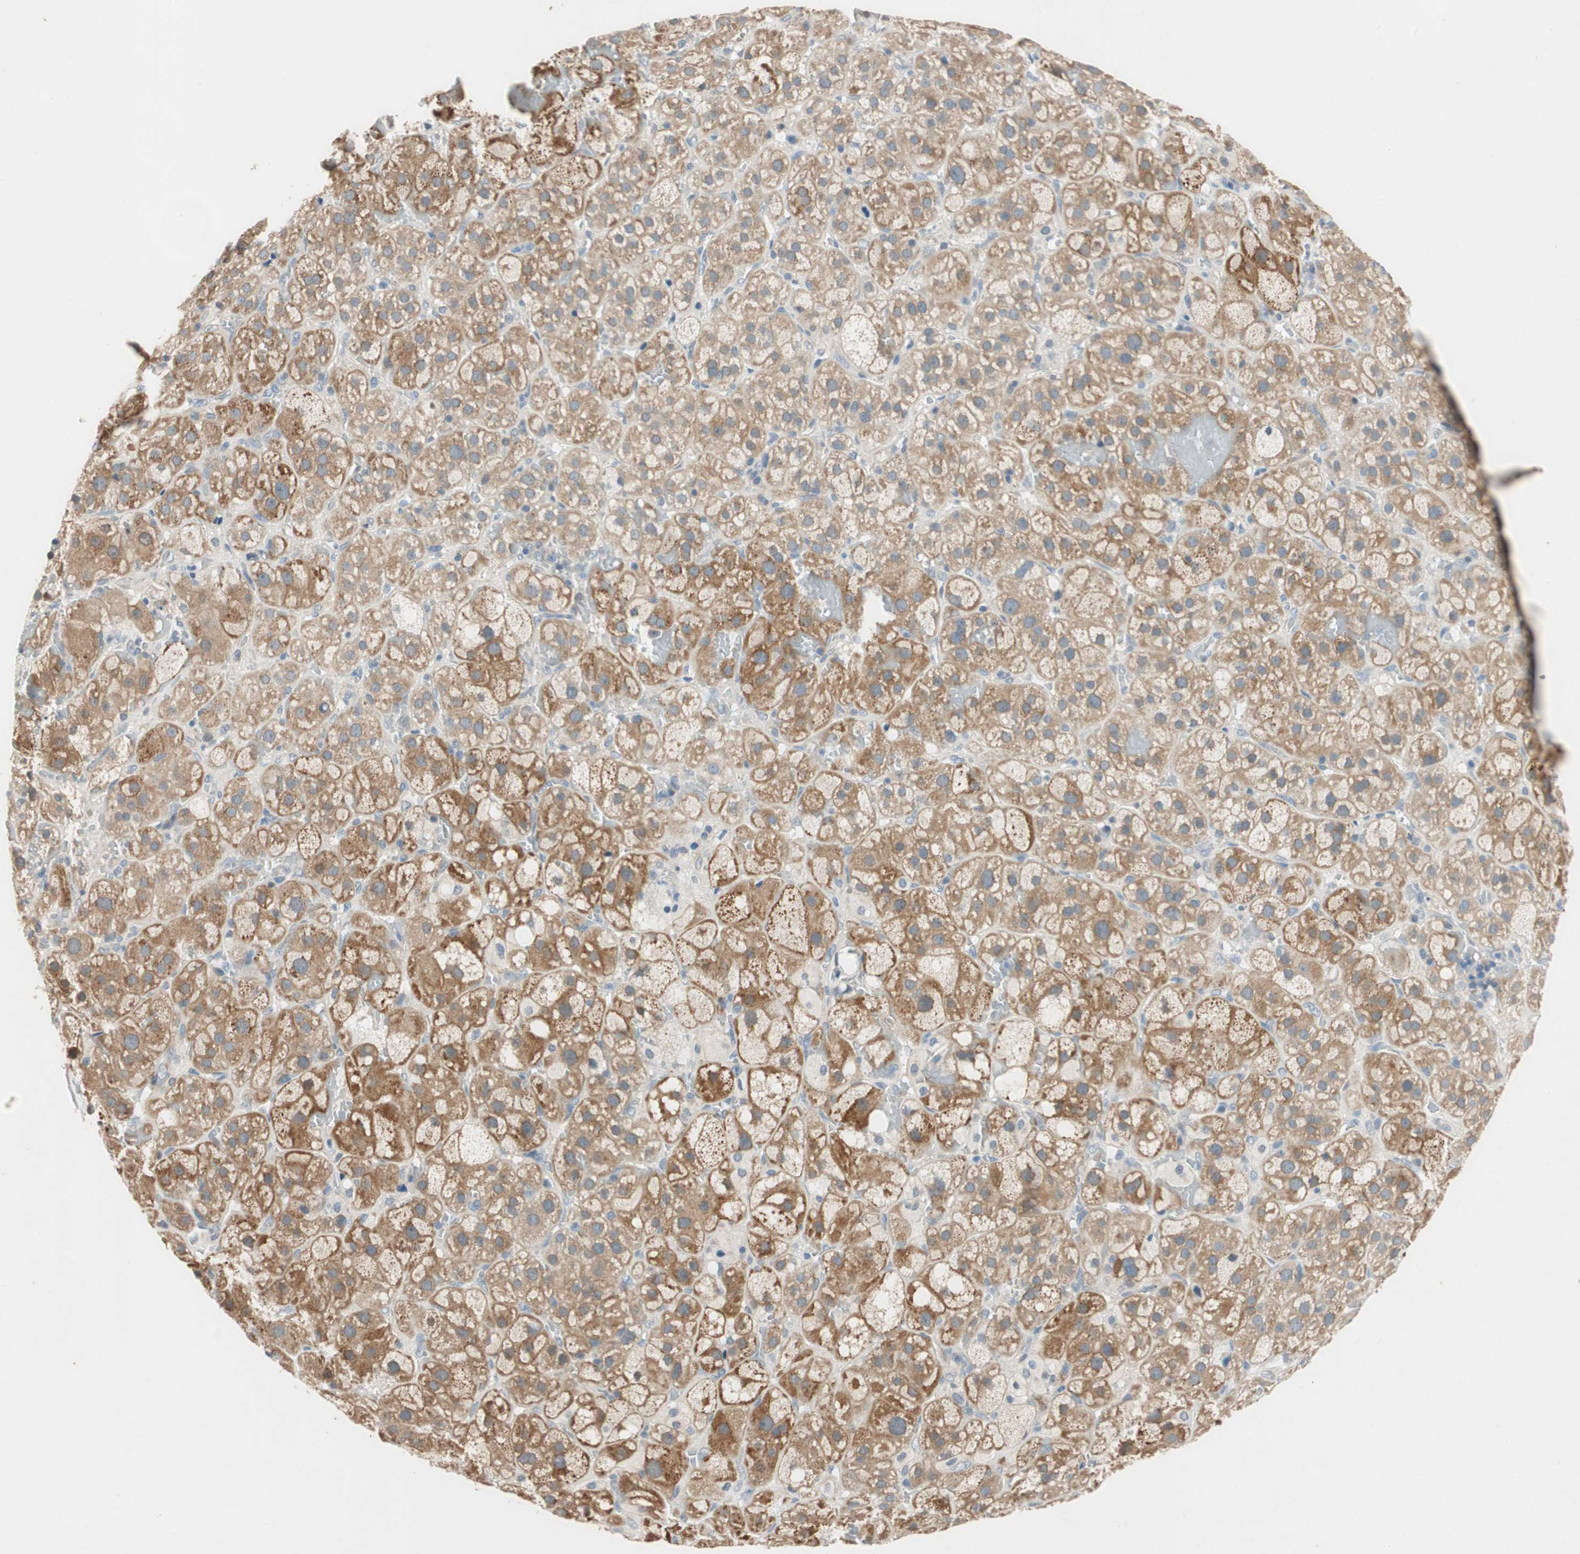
{"staining": {"intensity": "moderate", "quantity": "25%-75%", "location": "cytoplasmic/membranous"}, "tissue": "adrenal gland", "cell_type": "Glandular cells", "image_type": "normal", "snomed": [{"axis": "morphology", "description": "Normal tissue, NOS"}, {"axis": "topography", "description": "Adrenal gland"}], "caption": "A medium amount of moderate cytoplasmic/membranous expression is seen in about 25%-75% of glandular cells in benign adrenal gland.", "gene": "SERPINB5", "patient": {"sex": "female", "age": 47}}